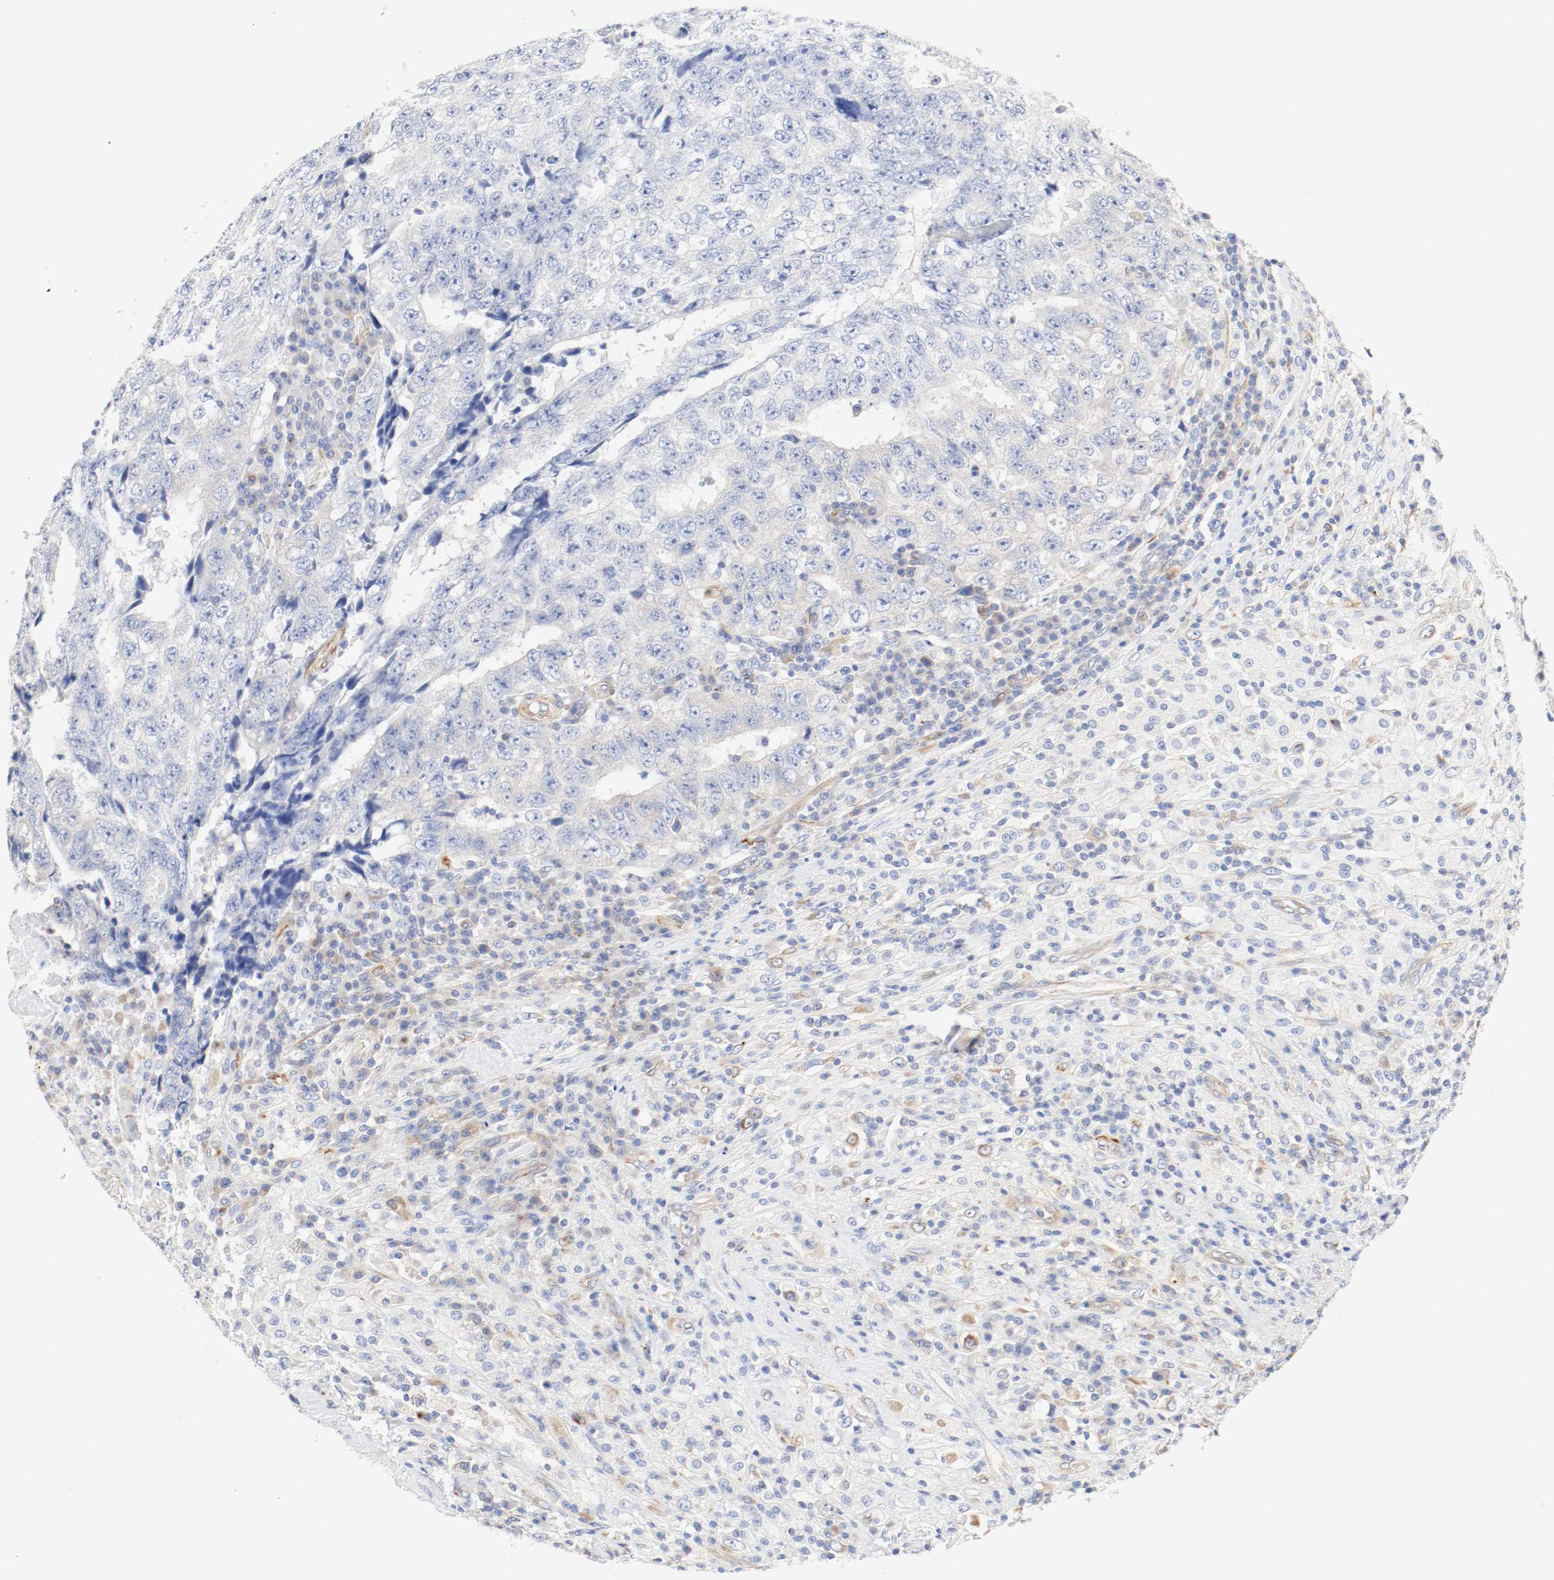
{"staining": {"intensity": "negative", "quantity": "none", "location": "none"}, "tissue": "testis cancer", "cell_type": "Tumor cells", "image_type": "cancer", "snomed": [{"axis": "morphology", "description": "Necrosis, NOS"}, {"axis": "morphology", "description": "Carcinoma, Embryonal, NOS"}, {"axis": "topography", "description": "Testis"}], "caption": "This micrograph is of testis cancer (embryonal carcinoma) stained with immunohistochemistry to label a protein in brown with the nuclei are counter-stained blue. There is no staining in tumor cells.", "gene": "GIT1", "patient": {"sex": "male", "age": 19}}